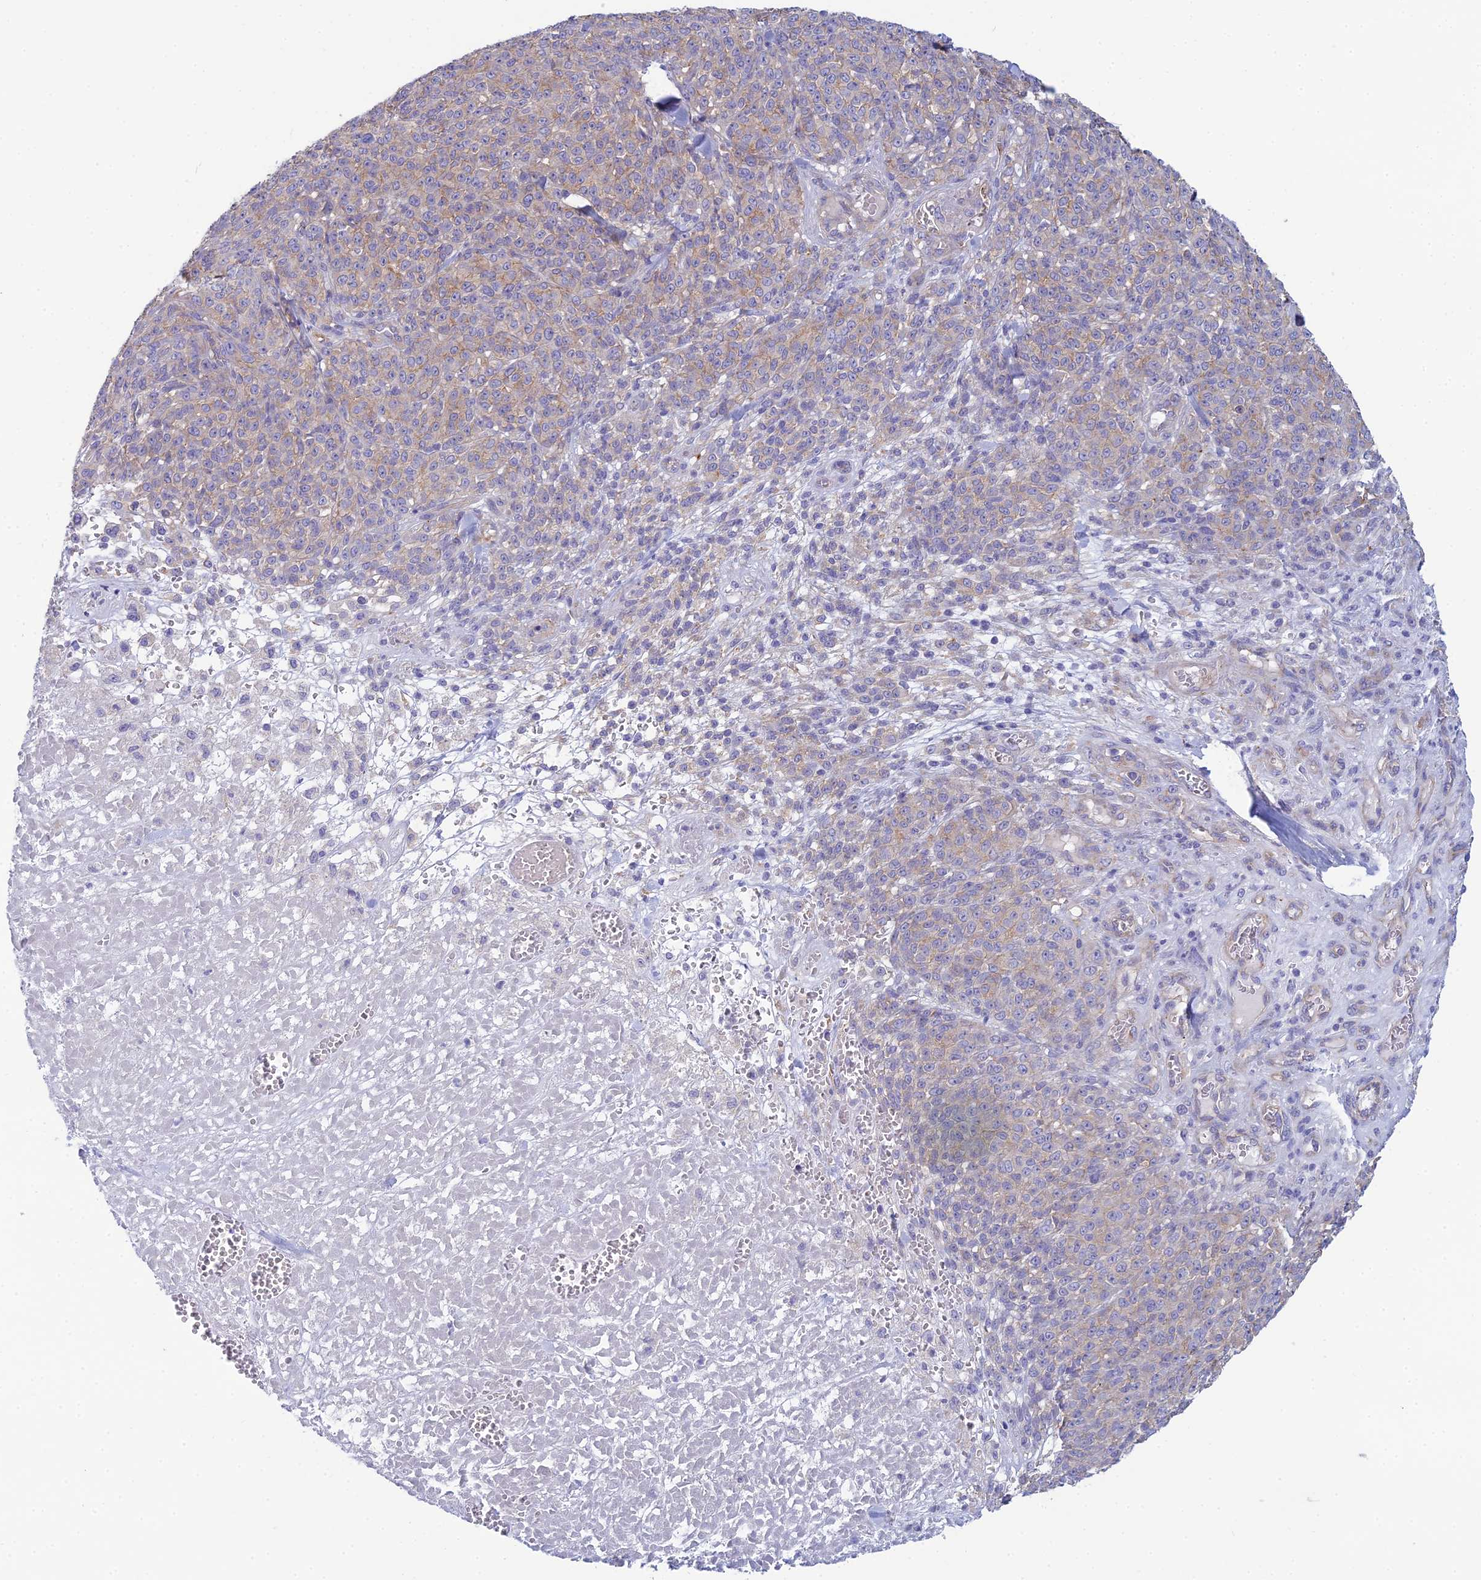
{"staining": {"intensity": "weak", "quantity": ">75%", "location": "cytoplasmic/membranous"}, "tissue": "melanoma", "cell_type": "Tumor cells", "image_type": "cancer", "snomed": [{"axis": "morphology", "description": "Normal tissue, NOS"}, {"axis": "morphology", "description": "Malignant melanoma, NOS"}, {"axis": "topography", "description": "Skin"}], "caption": "Malignant melanoma stained for a protein demonstrates weak cytoplasmic/membranous positivity in tumor cells. The staining was performed using DAB (3,3'-diaminobenzidine) to visualize the protein expression in brown, while the nuclei were stained in blue with hematoxylin (Magnification: 20x).", "gene": "ZNF564", "patient": {"sex": "female", "age": 34}}